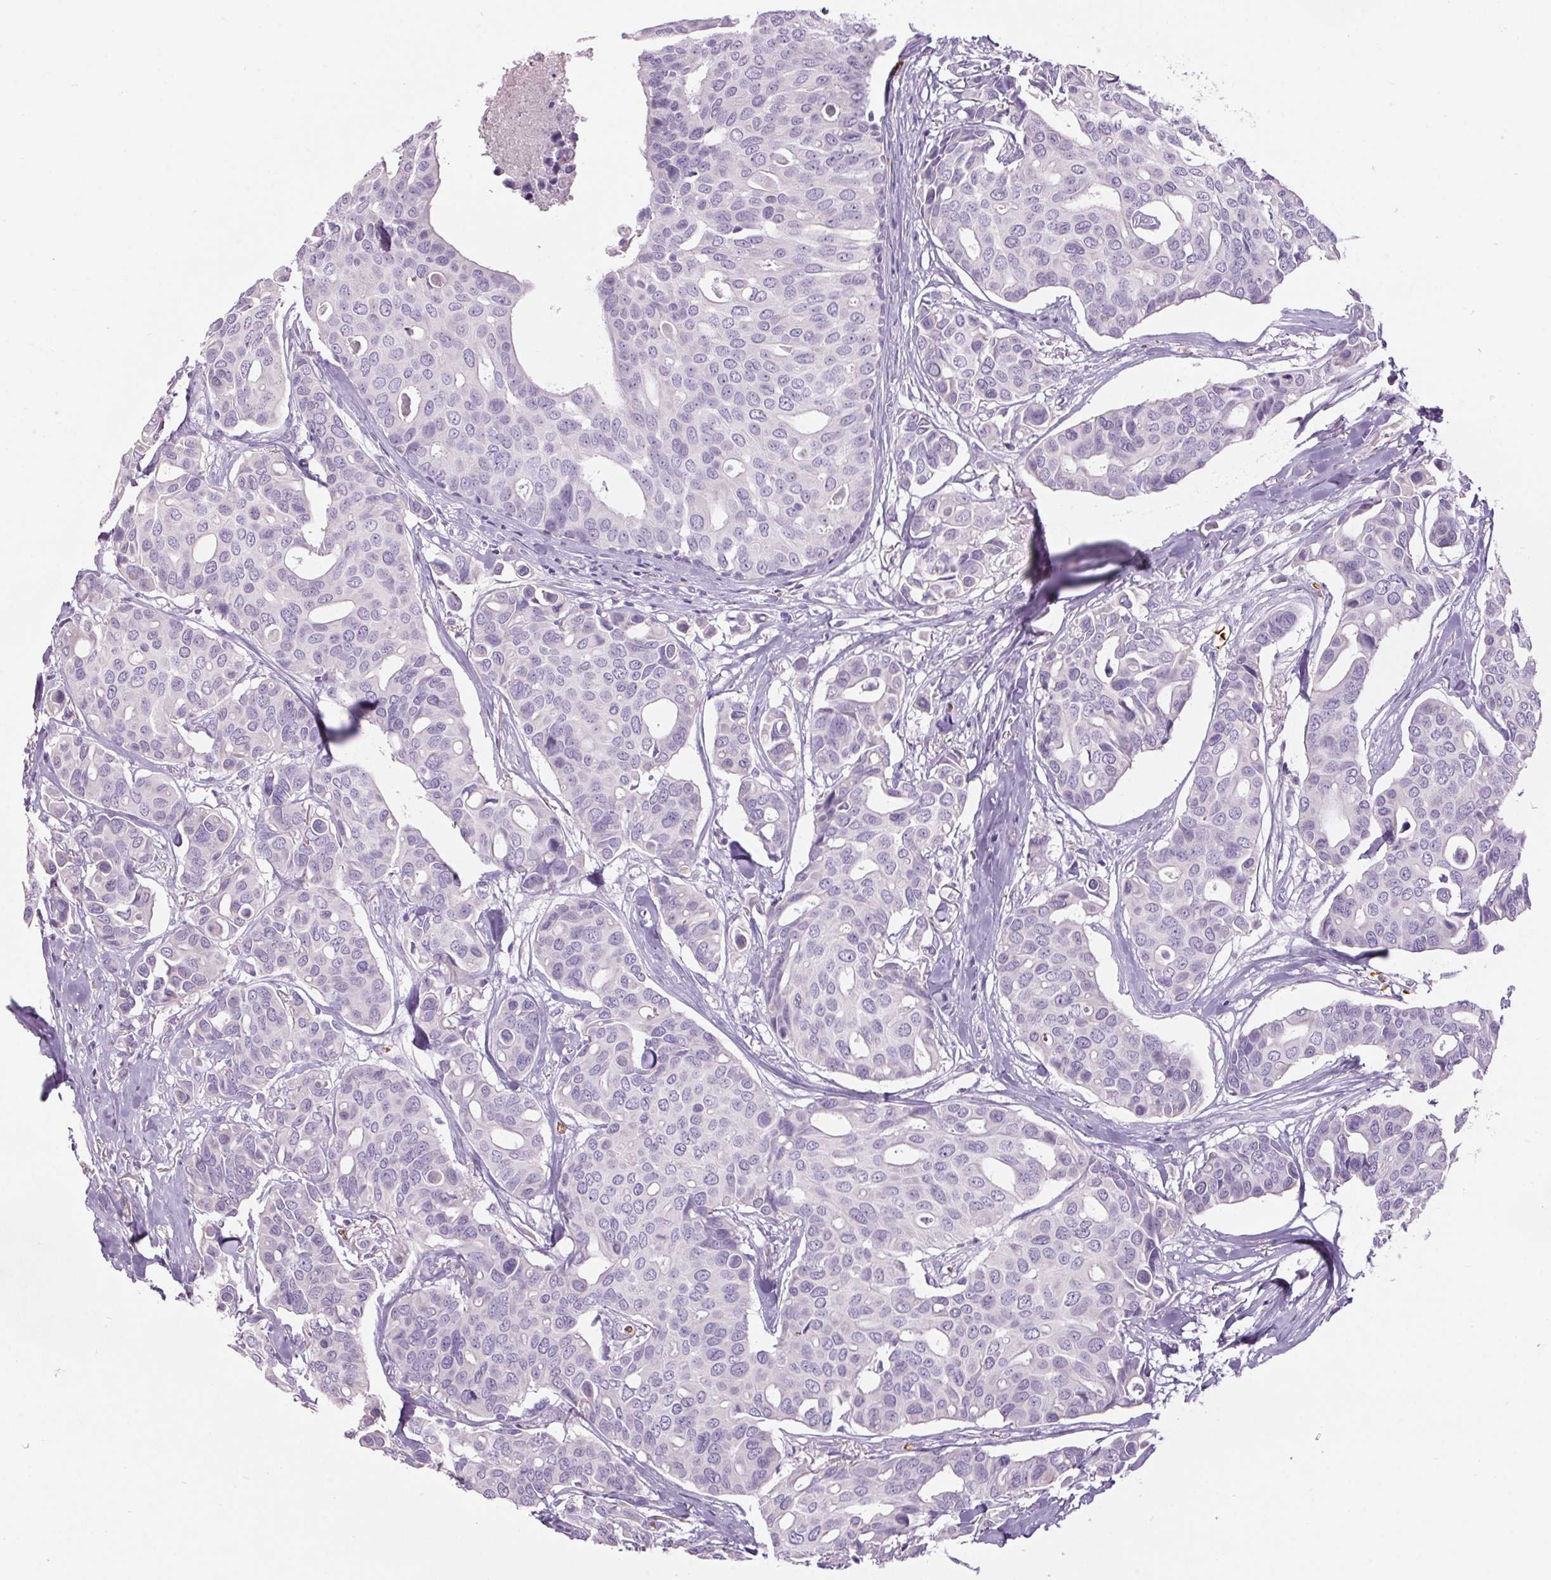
{"staining": {"intensity": "negative", "quantity": "none", "location": "none"}, "tissue": "breast cancer", "cell_type": "Tumor cells", "image_type": "cancer", "snomed": [{"axis": "morphology", "description": "Duct carcinoma"}, {"axis": "topography", "description": "Breast"}], "caption": "IHC histopathology image of human breast cancer stained for a protein (brown), which demonstrates no staining in tumor cells. (Stains: DAB immunohistochemistry (IHC) with hematoxylin counter stain, Microscopy: brightfield microscopy at high magnification).", "gene": "HBQ1", "patient": {"sex": "female", "age": 54}}